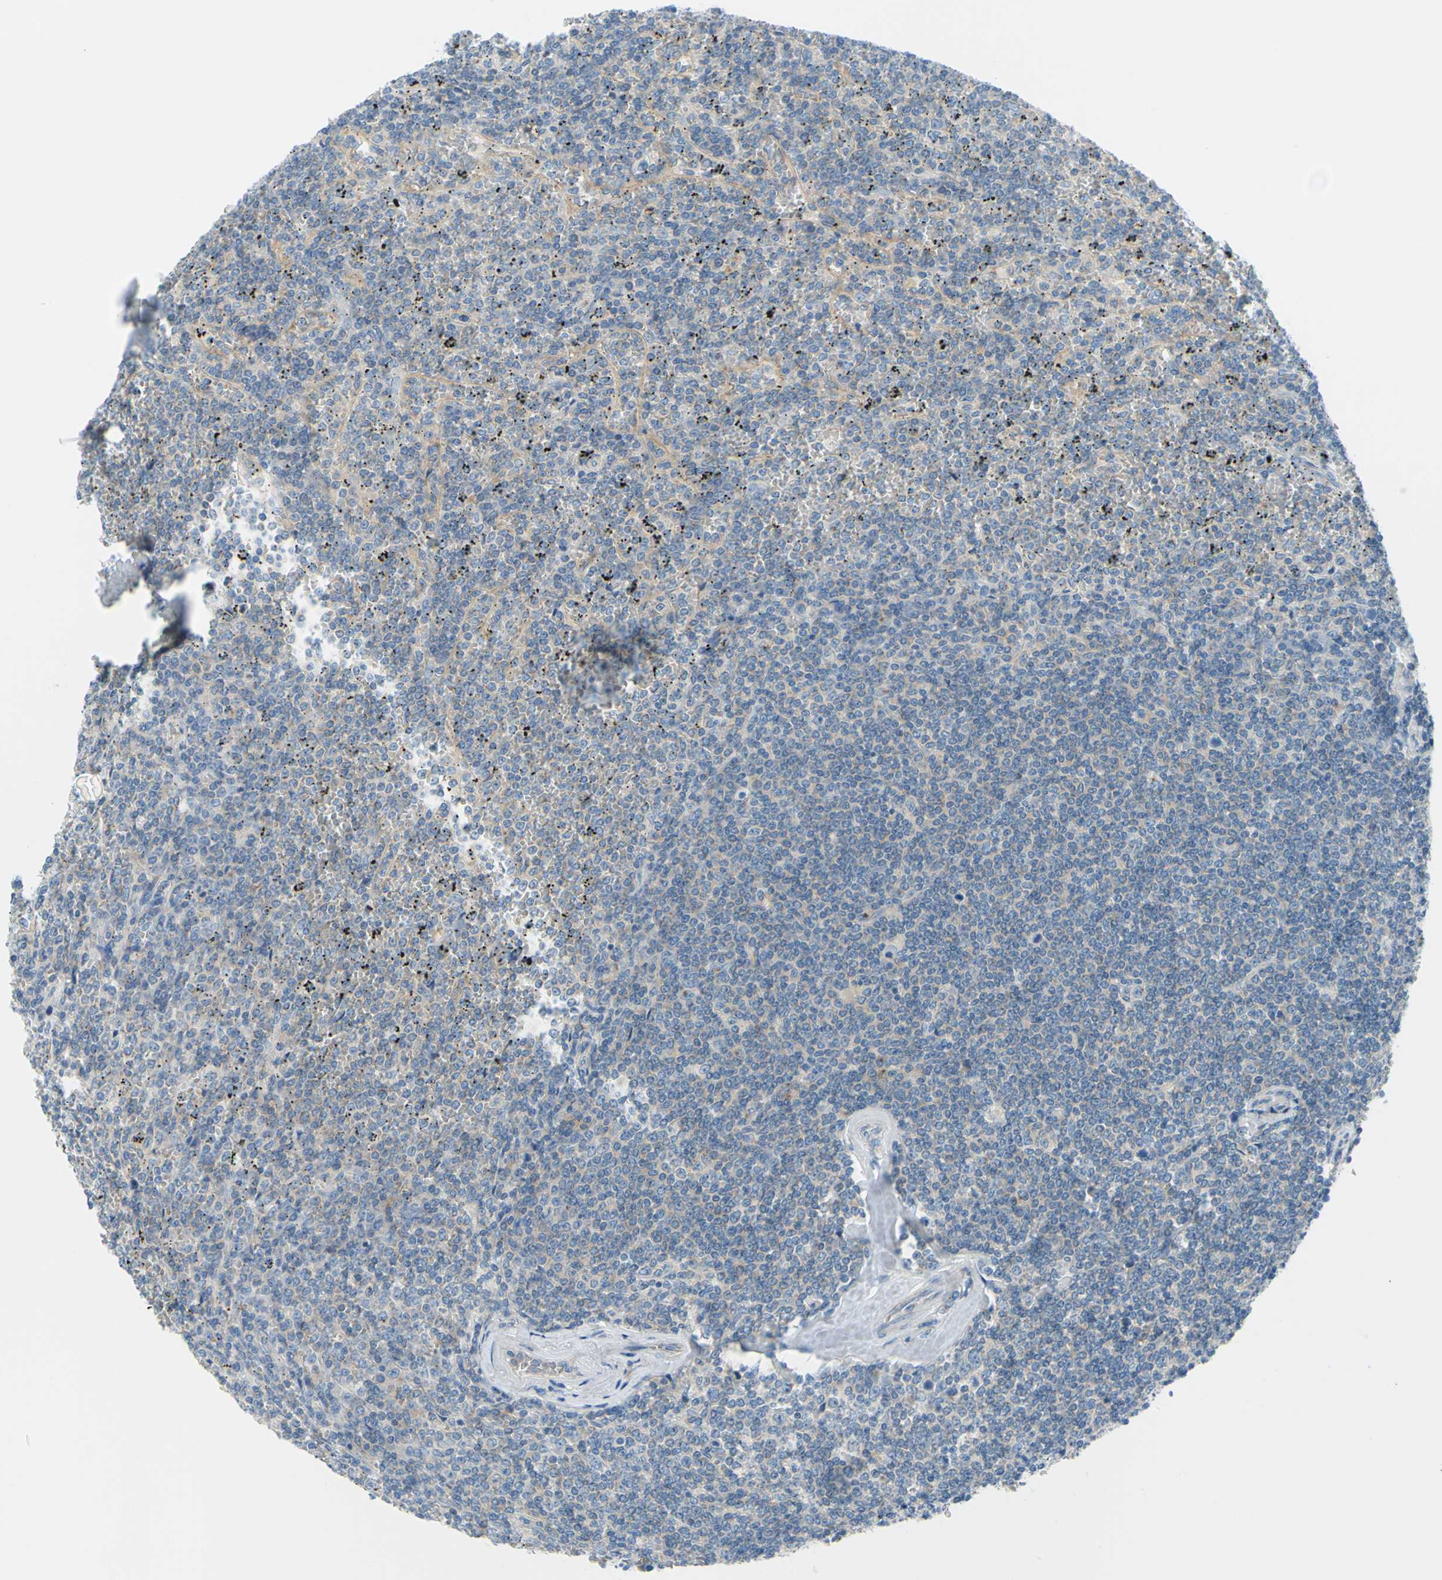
{"staining": {"intensity": "negative", "quantity": "none", "location": "none"}, "tissue": "lymphoma", "cell_type": "Tumor cells", "image_type": "cancer", "snomed": [{"axis": "morphology", "description": "Malignant lymphoma, non-Hodgkin's type, Low grade"}, {"axis": "topography", "description": "Spleen"}], "caption": "Micrograph shows no significant protein expression in tumor cells of low-grade malignant lymphoma, non-Hodgkin's type.", "gene": "FRMD4B", "patient": {"sex": "female", "age": 19}}